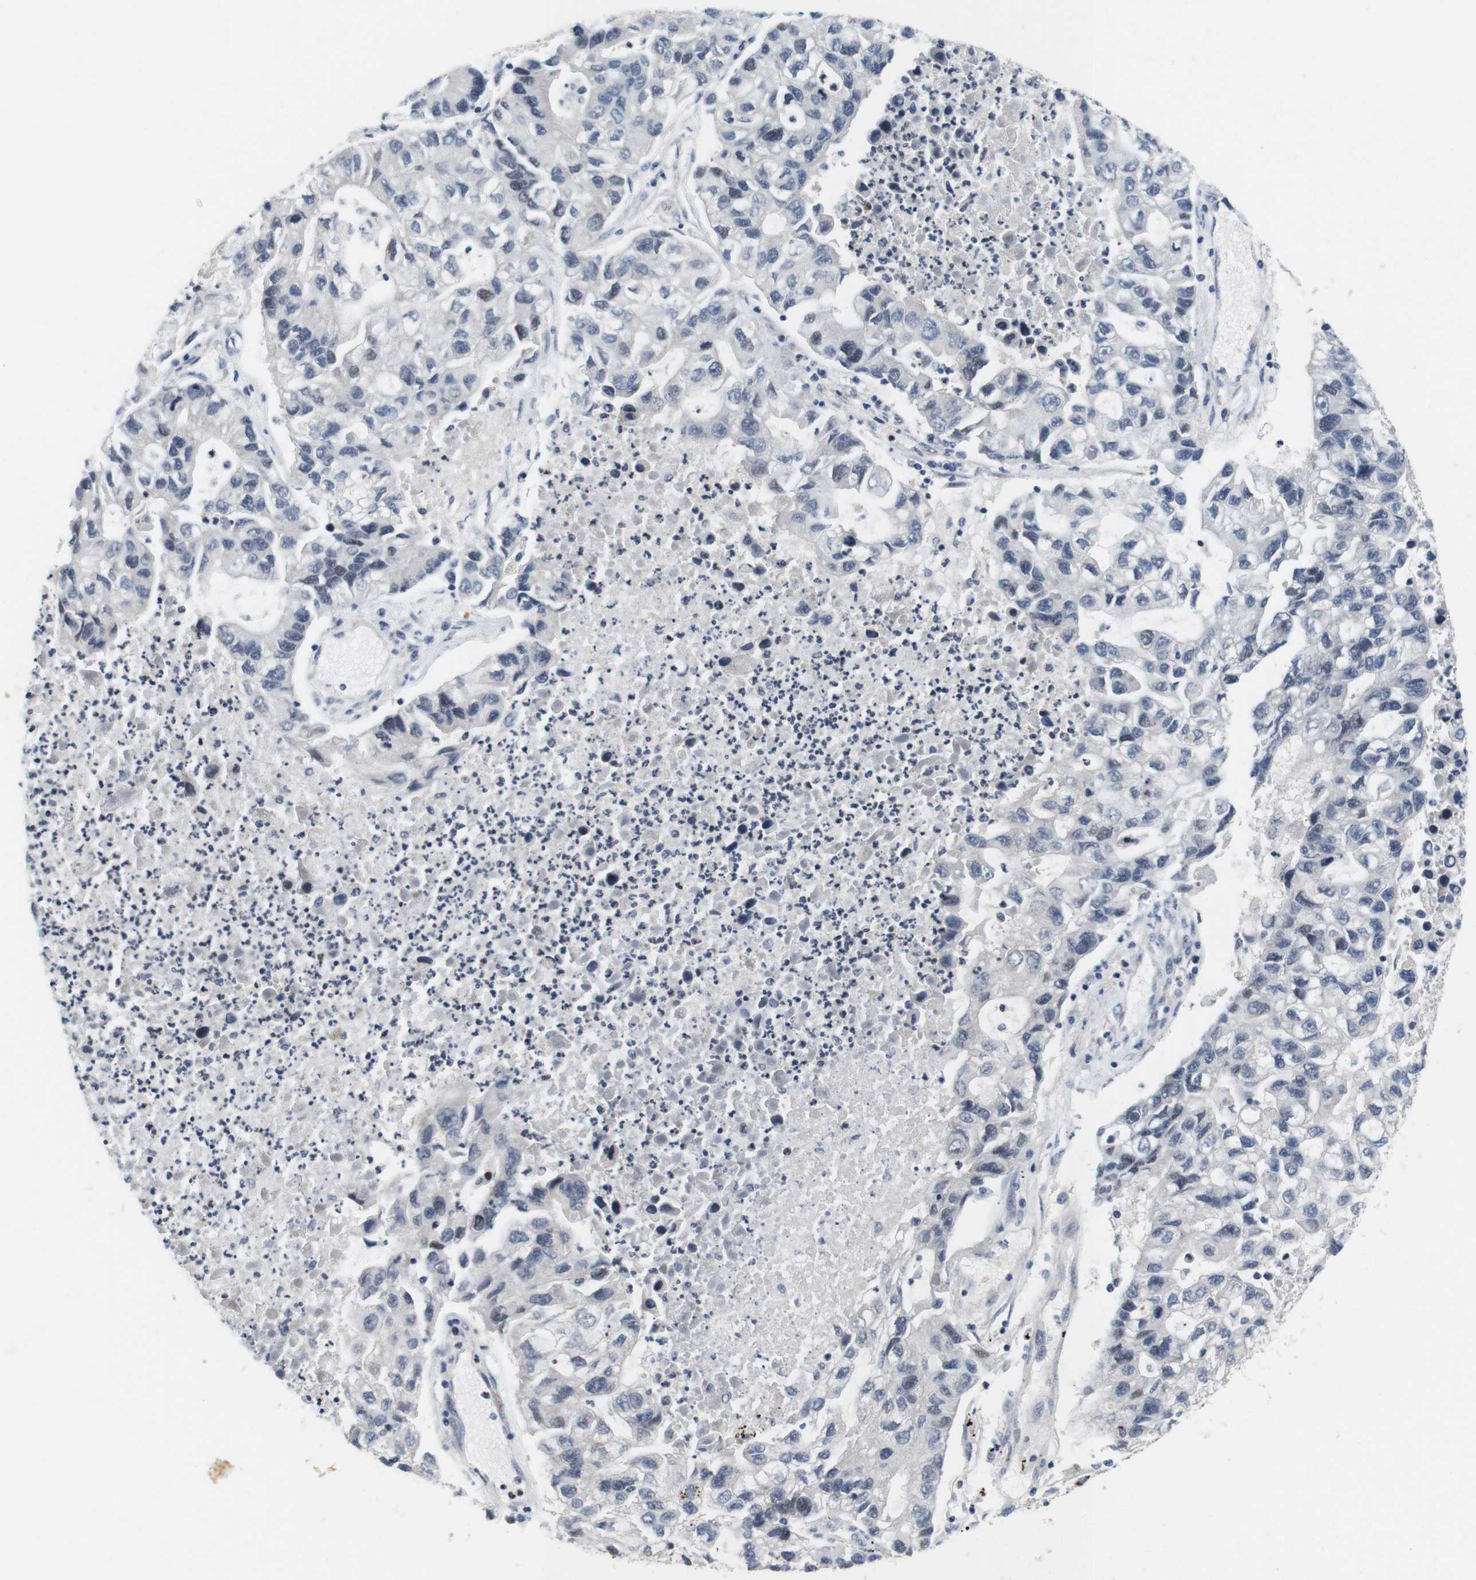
{"staining": {"intensity": "negative", "quantity": "none", "location": "none"}, "tissue": "lung cancer", "cell_type": "Tumor cells", "image_type": "cancer", "snomed": [{"axis": "morphology", "description": "Adenocarcinoma, NOS"}, {"axis": "topography", "description": "Lung"}], "caption": "Protein analysis of lung adenocarcinoma exhibits no significant staining in tumor cells.", "gene": "SKP2", "patient": {"sex": "female", "age": 51}}